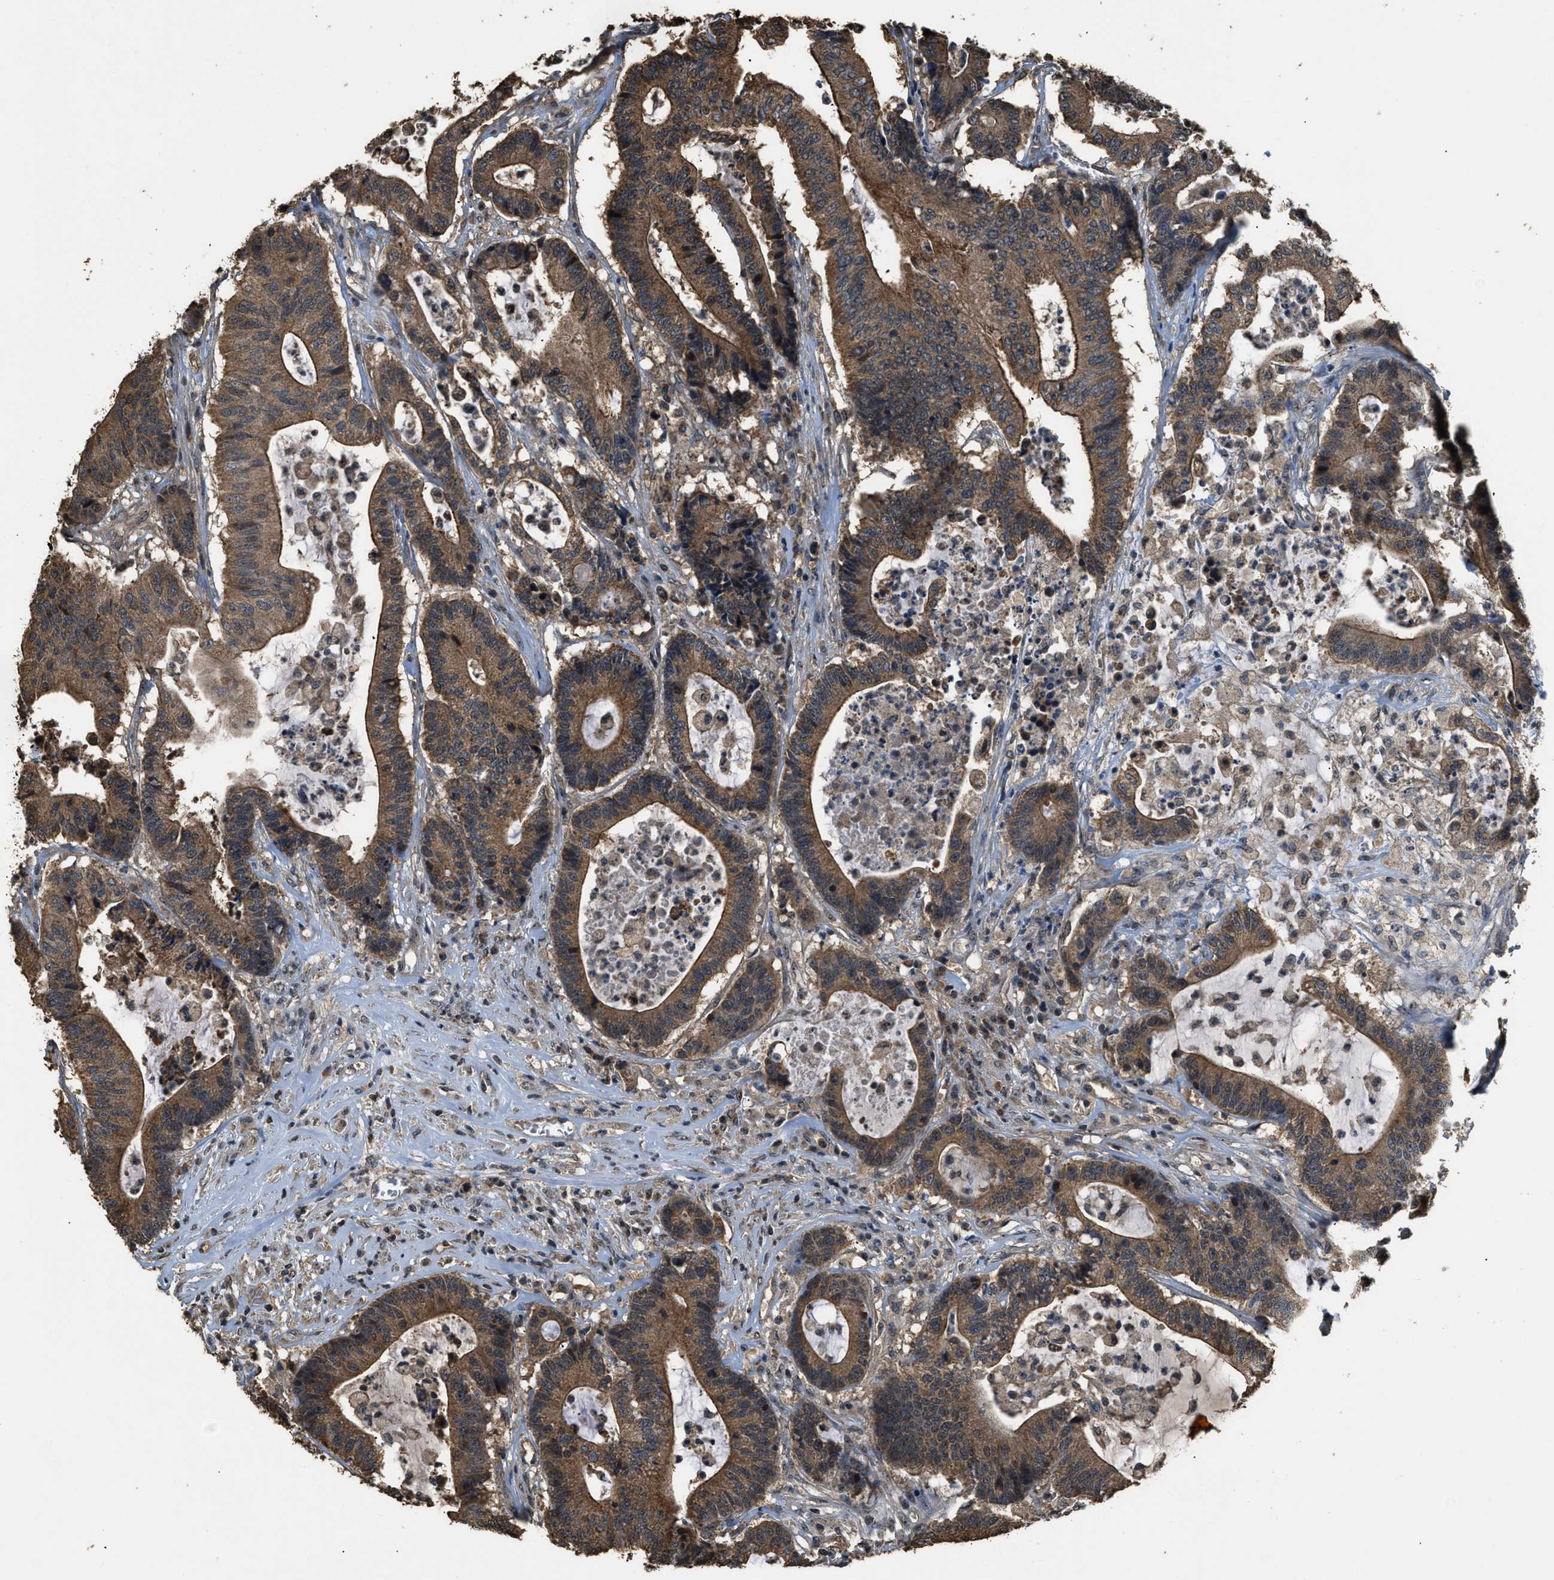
{"staining": {"intensity": "moderate", "quantity": ">75%", "location": "cytoplasmic/membranous"}, "tissue": "colorectal cancer", "cell_type": "Tumor cells", "image_type": "cancer", "snomed": [{"axis": "morphology", "description": "Adenocarcinoma, NOS"}, {"axis": "topography", "description": "Colon"}], "caption": "The image reveals staining of colorectal cancer (adenocarcinoma), revealing moderate cytoplasmic/membranous protein positivity (brown color) within tumor cells.", "gene": "DENND6B", "patient": {"sex": "female", "age": 84}}